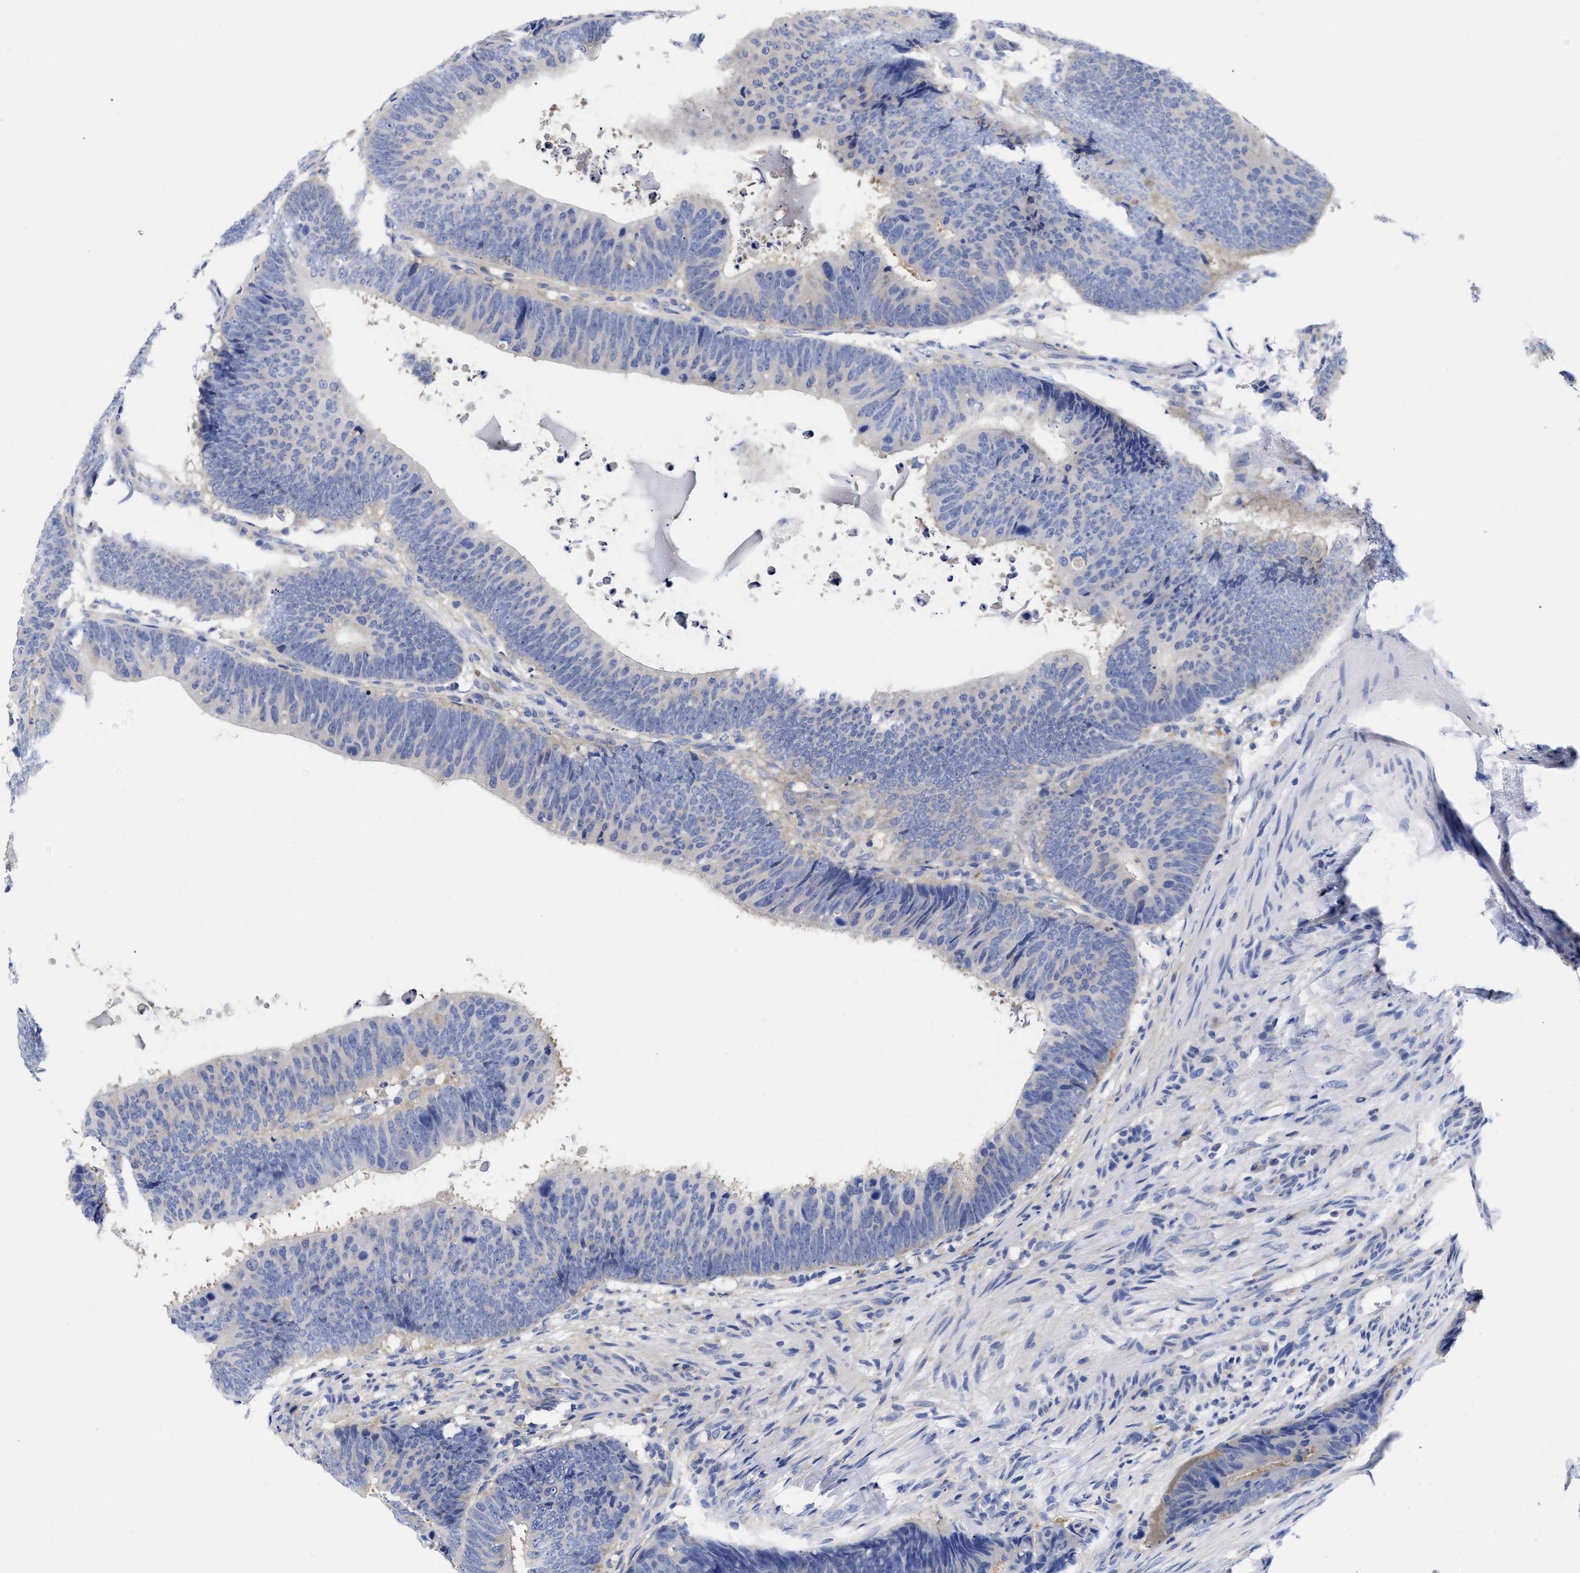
{"staining": {"intensity": "negative", "quantity": "none", "location": "none"}, "tissue": "colorectal cancer", "cell_type": "Tumor cells", "image_type": "cancer", "snomed": [{"axis": "morphology", "description": "Adenocarcinoma, NOS"}, {"axis": "topography", "description": "Colon"}], "caption": "Tumor cells are negative for brown protein staining in colorectal cancer (adenocarcinoma). (DAB (3,3'-diaminobenzidine) IHC visualized using brightfield microscopy, high magnification).", "gene": "RBKS", "patient": {"sex": "male", "age": 56}}